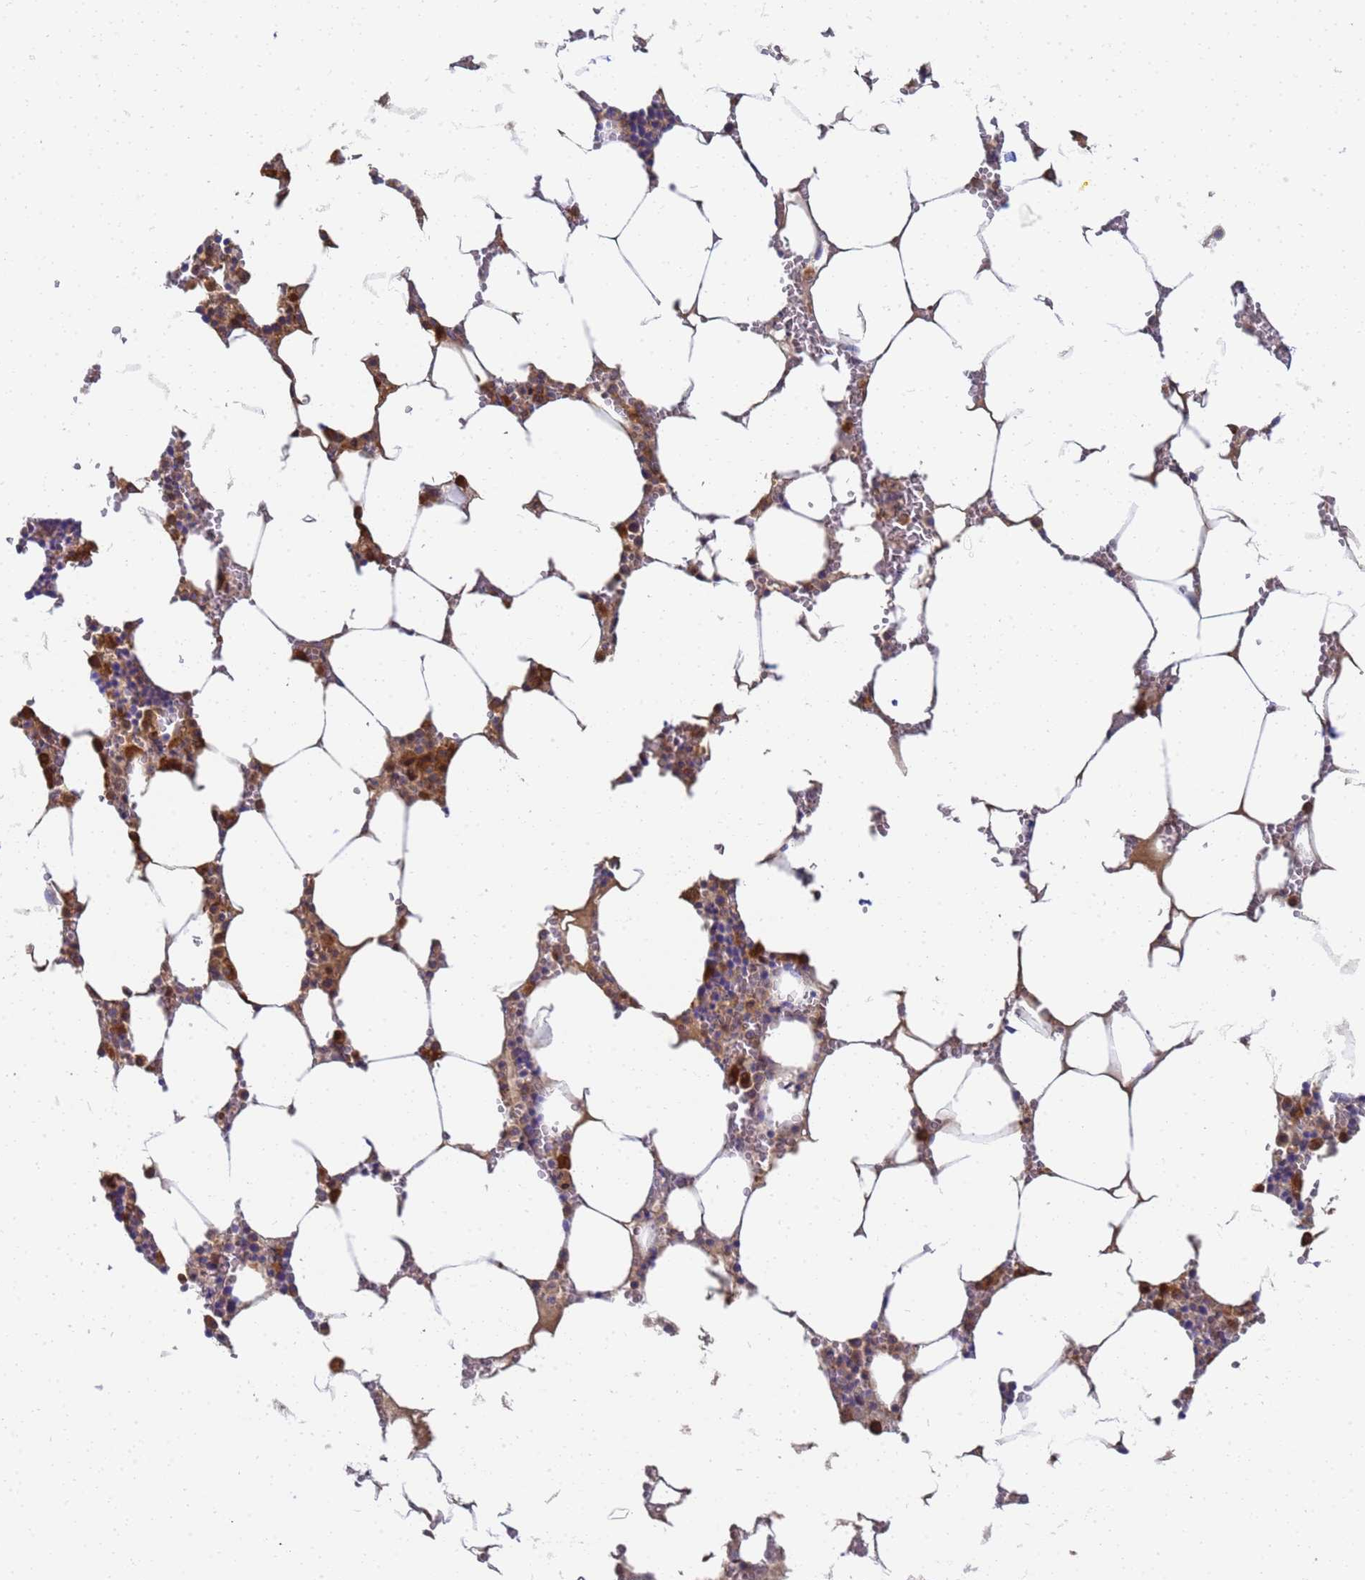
{"staining": {"intensity": "moderate", "quantity": "25%-75%", "location": "cytoplasmic/membranous"}, "tissue": "bone marrow", "cell_type": "Hematopoietic cells", "image_type": "normal", "snomed": [{"axis": "morphology", "description": "Normal tissue, NOS"}, {"axis": "topography", "description": "Bone marrow"}], "caption": "DAB (3,3'-diaminobenzidine) immunohistochemical staining of normal human bone marrow demonstrates moderate cytoplasmic/membranous protein positivity in approximately 25%-75% of hematopoietic cells. (Brightfield microscopy of DAB IHC at high magnification).", "gene": "NME1", "patient": {"sex": "male", "age": 70}}